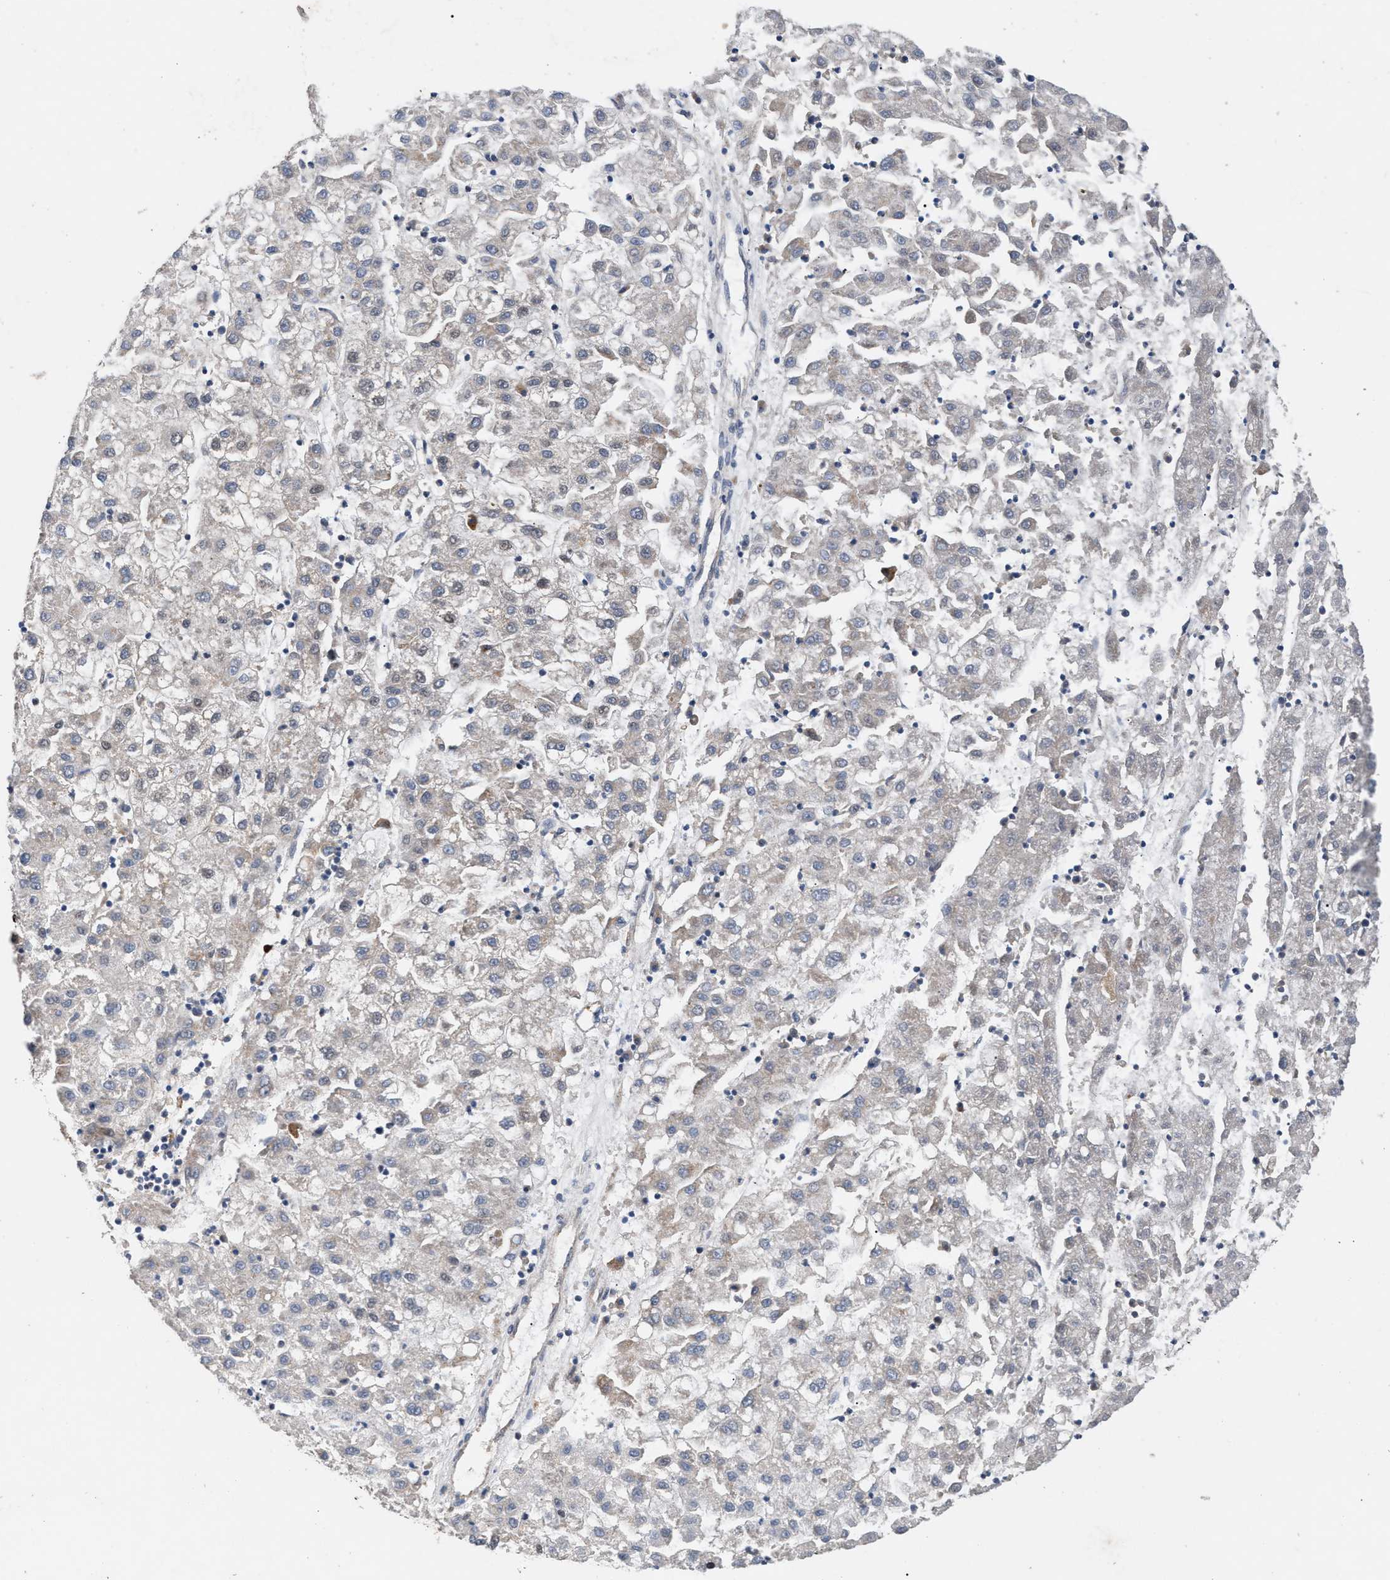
{"staining": {"intensity": "negative", "quantity": "none", "location": "none"}, "tissue": "liver cancer", "cell_type": "Tumor cells", "image_type": "cancer", "snomed": [{"axis": "morphology", "description": "Carcinoma, Hepatocellular, NOS"}, {"axis": "topography", "description": "Liver"}], "caption": "High magnification brightfield microscopy of liver cancer stained with DAB (brown) and counterstained with hematoxylin (blue): tumor cells show no significant expression.", "gene": "MKNK2", "patient": {"sex": "male", "age": 72}}